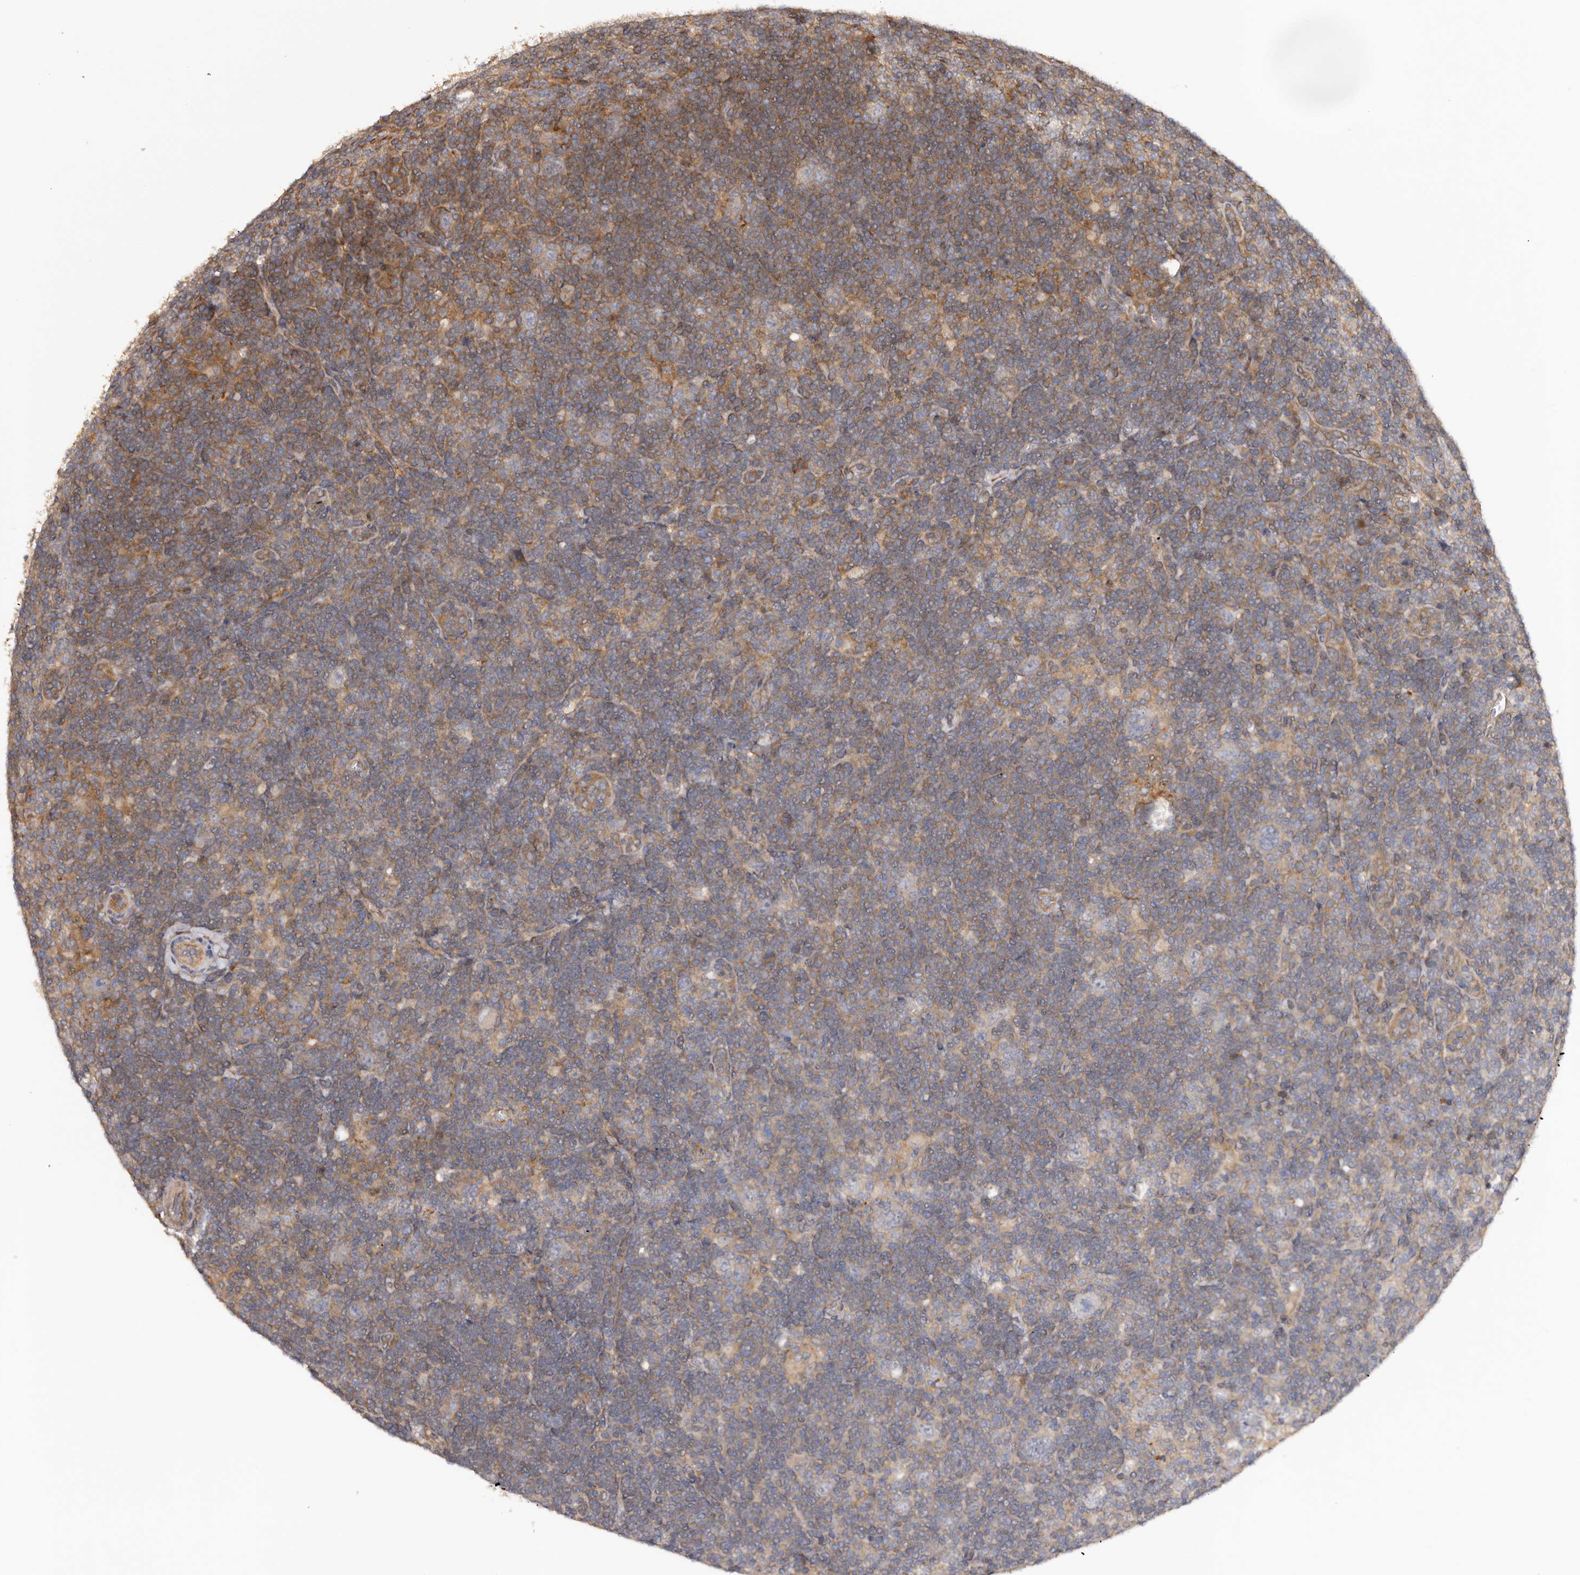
{"staining": {"intensity": "negative", "quantity": "none", "location": "none"}, "tissue": "lymphoma", "cell_type": "Tumor cells", "image_type": "cancer", "snomed": [{"axis": "morphology", "description": "Hodgkin's disease, NOS"}, {"axis": "topography", "description": "Lymph node"}], "caption": "The image shows no staining of tumor cells in Hodgkin's disease.", "gene": "GTPBP1", "patient": {"sex": "female", "age": 57}}